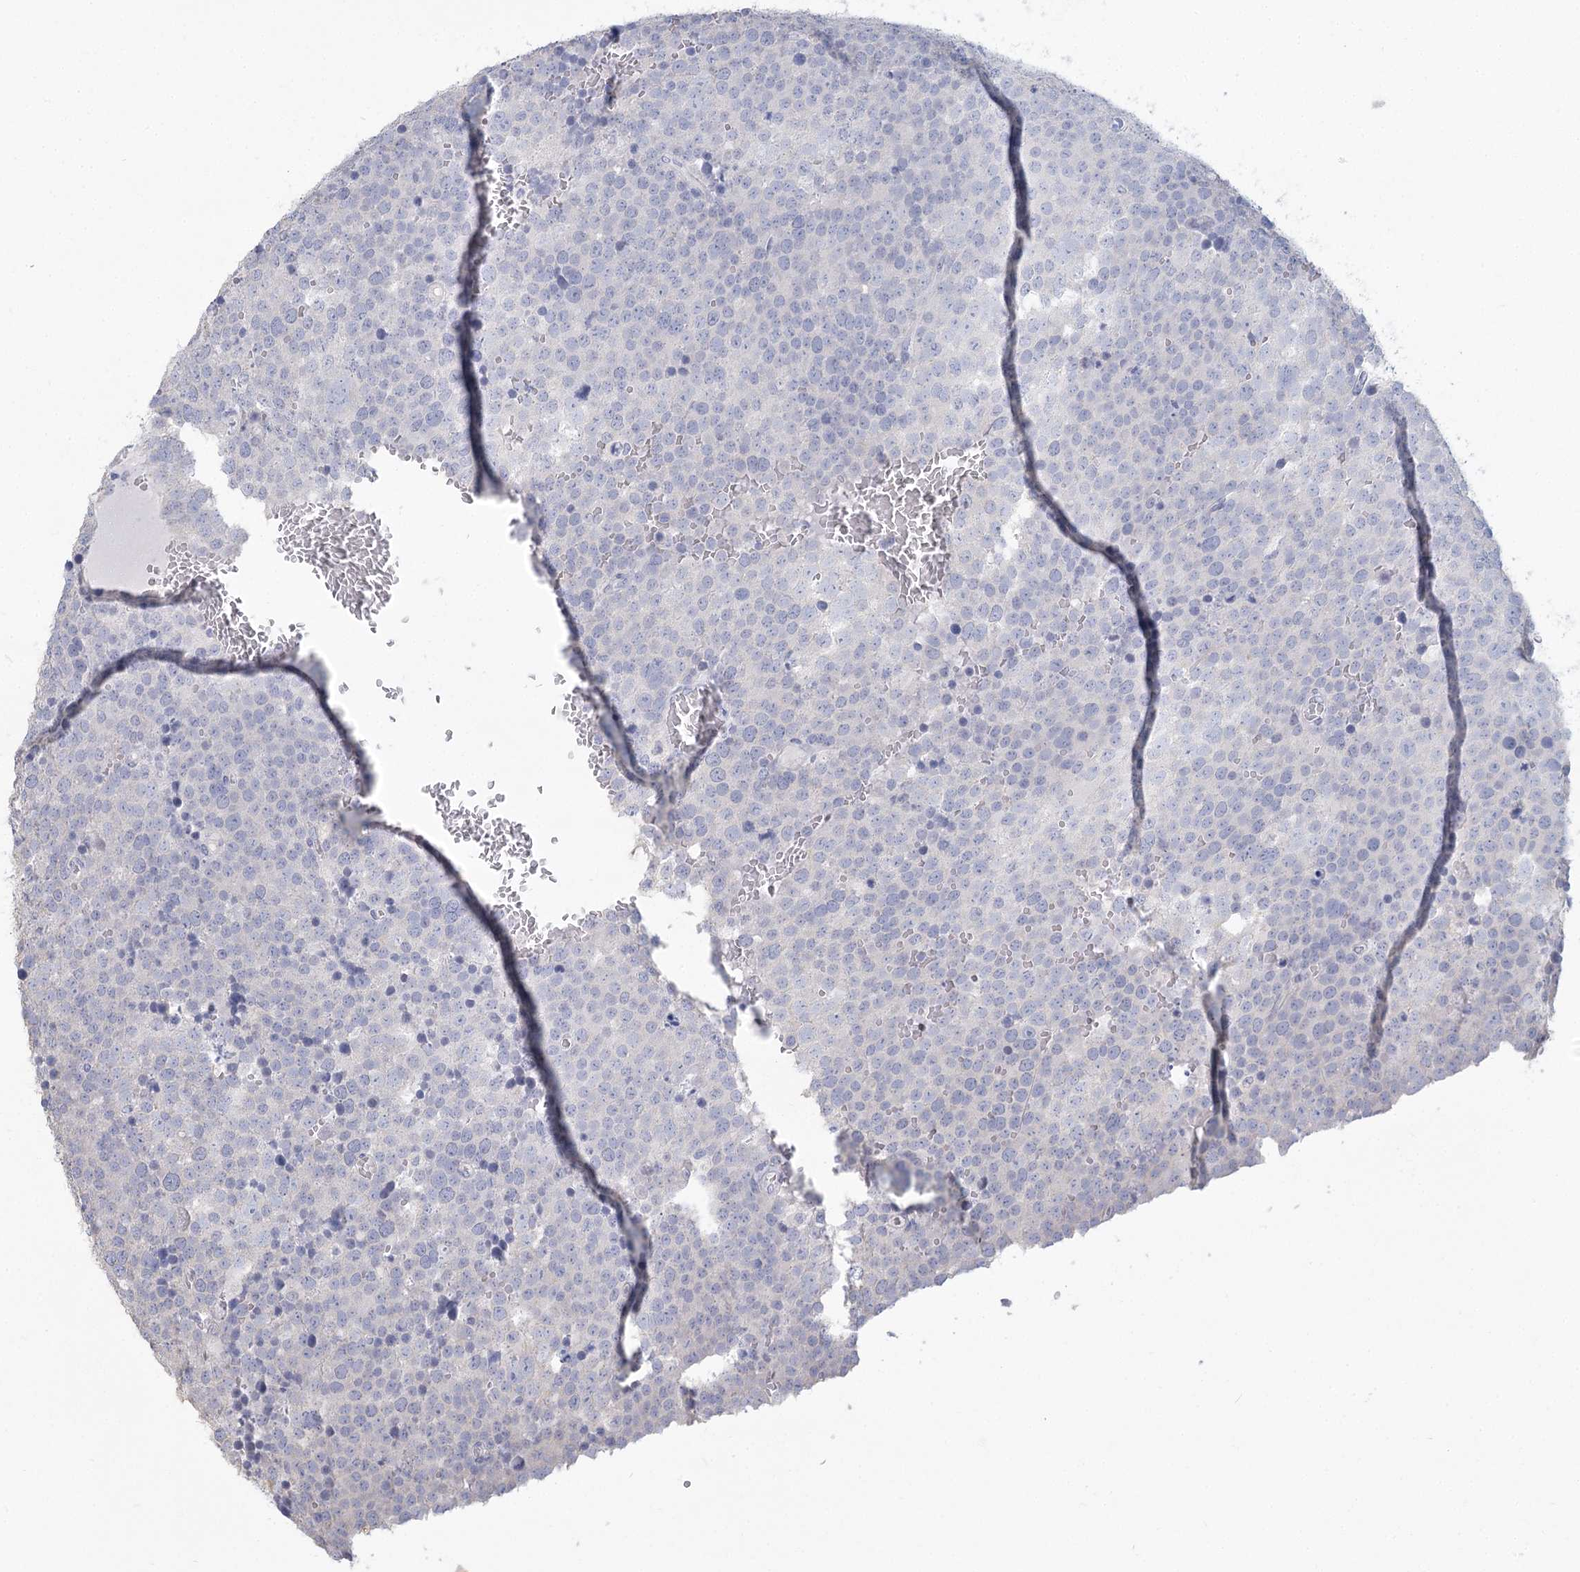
{"staining": {"intensity": "negative", "quantity": "none", "location": "none"}, "tissue": "testis cancer", "cell_type": "Tumor cells", "image_type": "cancer", "snomed": [{"axis": "morphology", "description": "Seminoma, NOS"}, {"axis": "topography", "description": "Testis"}], "caption": "There is no significant staining in tumor cells of testis cancer.", "gene": "CNTLN", "patient": {"sex": "male", "age": 71}}